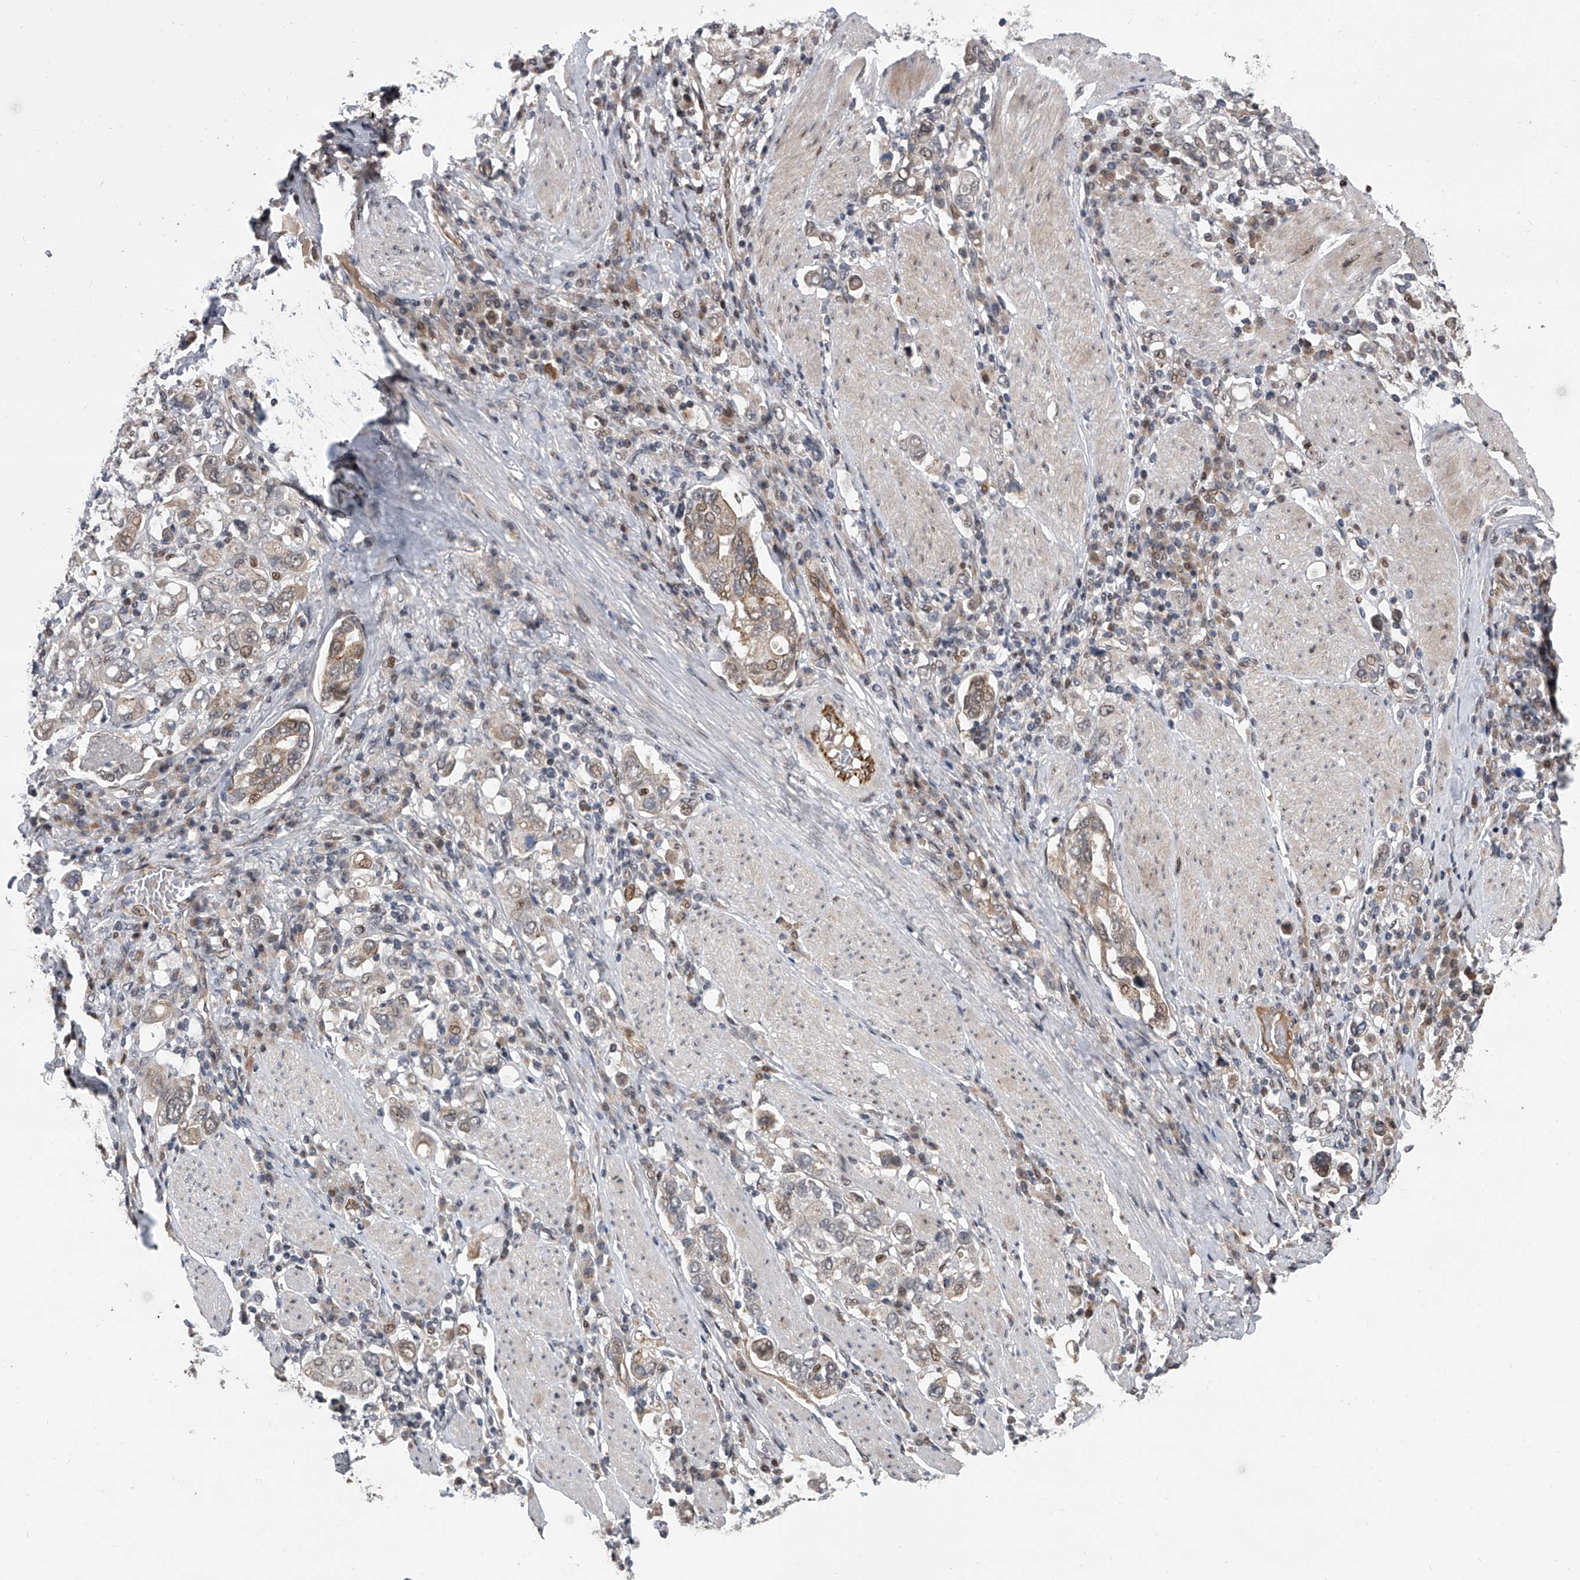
{"staining": {"intensity": "weak", "quantity": "25%-75%", "location": "nuclear"}, "tissue": "stomach cancer", "cell_type": "Tumor cells", "image_type": "cancer", "snomed": [{"axis": "morphology", "description": "Adenocarcinoma, NOS"}, {"axis": "topography", "description": "Stomach, upper"}], "caption": "Stomach adenocarcinoma stained with a protein marker exhibits weak staining in tumor cells.", "gene": "ZNF426", "patient": {"sex": "male", "age": 62}}